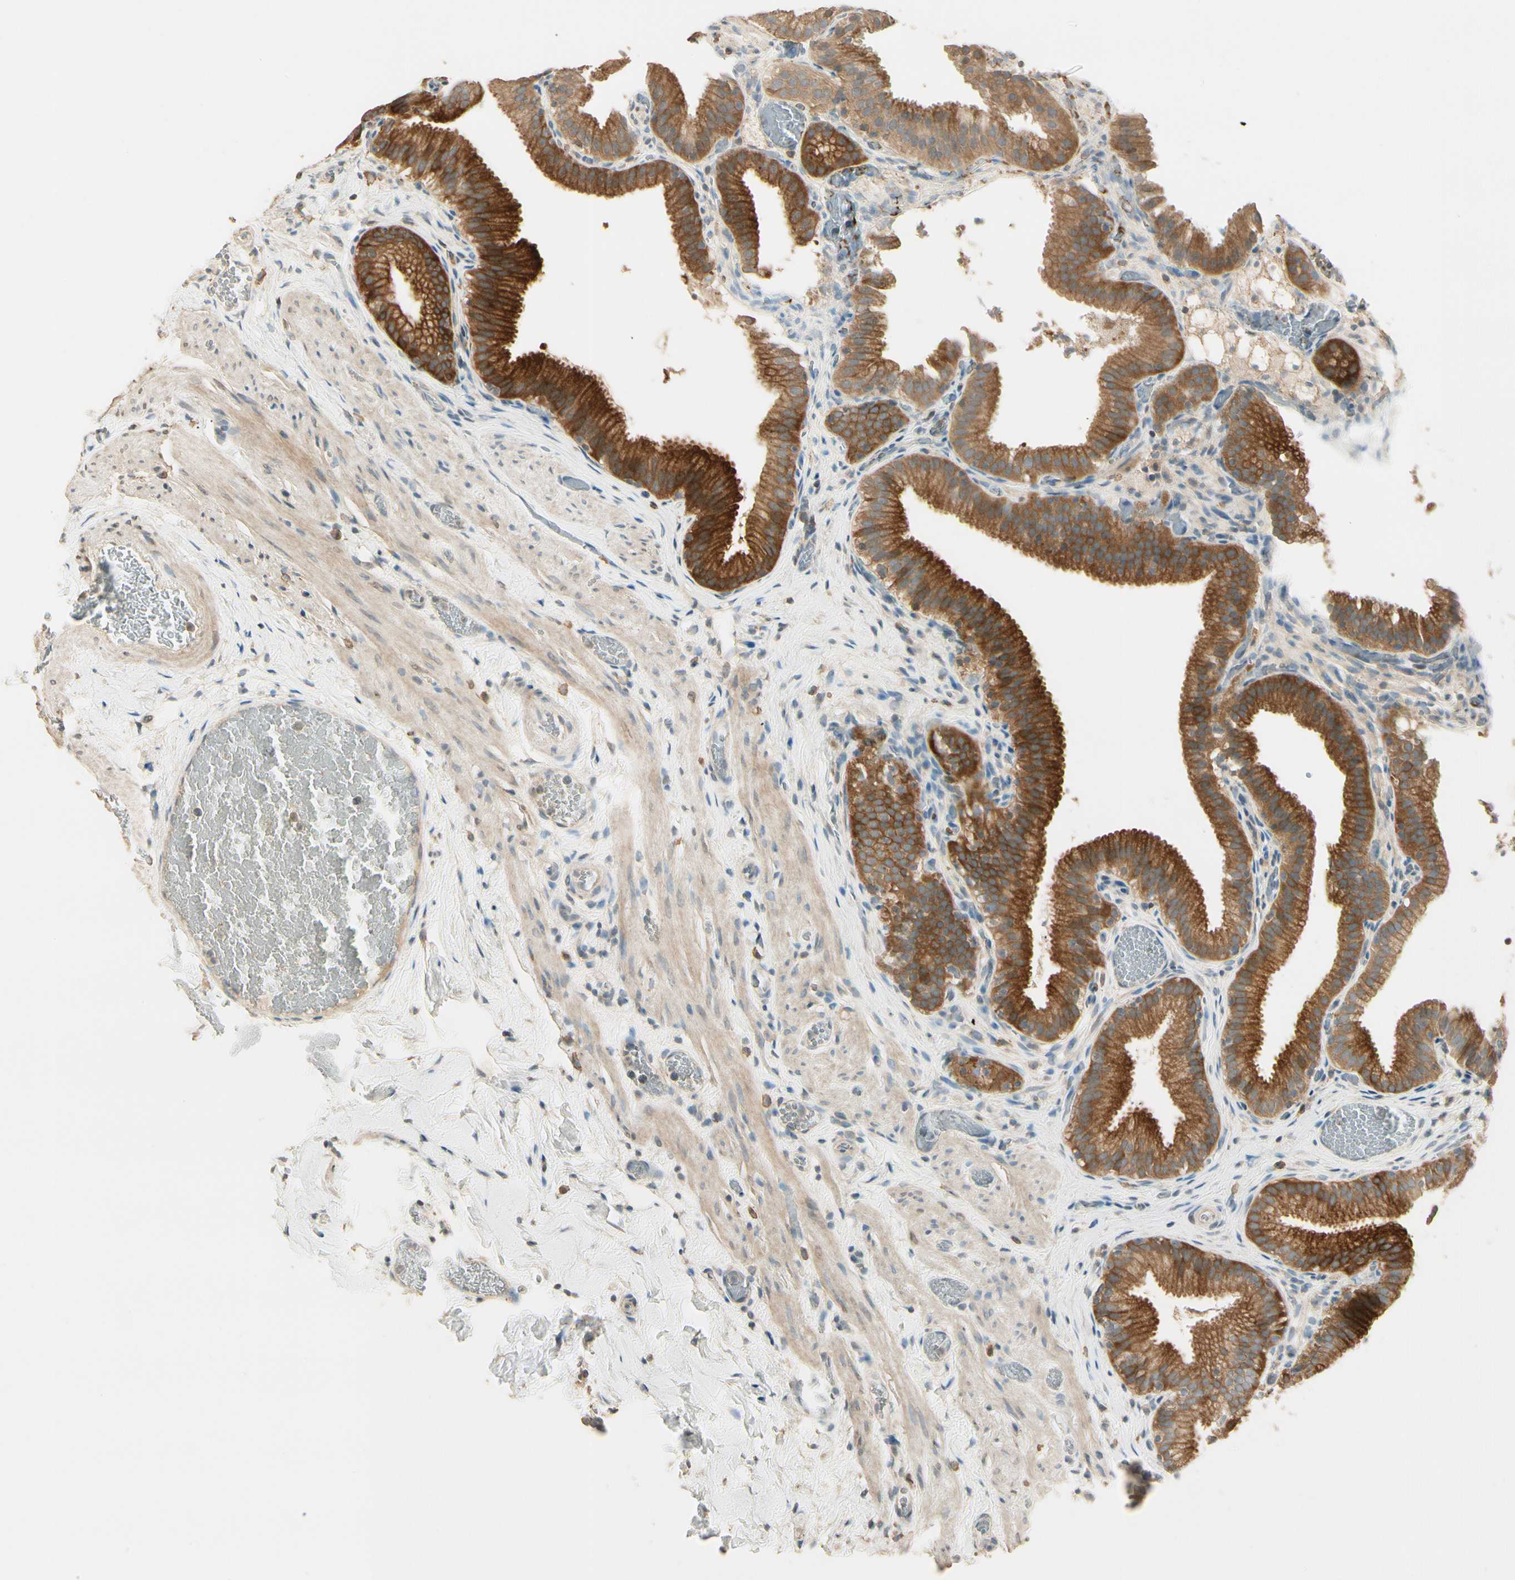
{"staining": {"intensity": "strong", "quantity": ">75%", "location": "cytoplasmic/membranous"}, "tissue": "gallbladder", "cell_type": "Glandular cells", "image_type": "normal", "snomed": [{"axis": "morphology", "description": "Normal tissue, NOS"}, {"axis": "topography", "description": "Gallbladder"}], "caption": "Gallbladder was stained to show a protein in brown. There is high levels of strong cytoplasmic/membranous staining in approximately >75% of glandular cells.", "gene": "PLXNA1", "patient": {"sex": "male", "age": 54}}